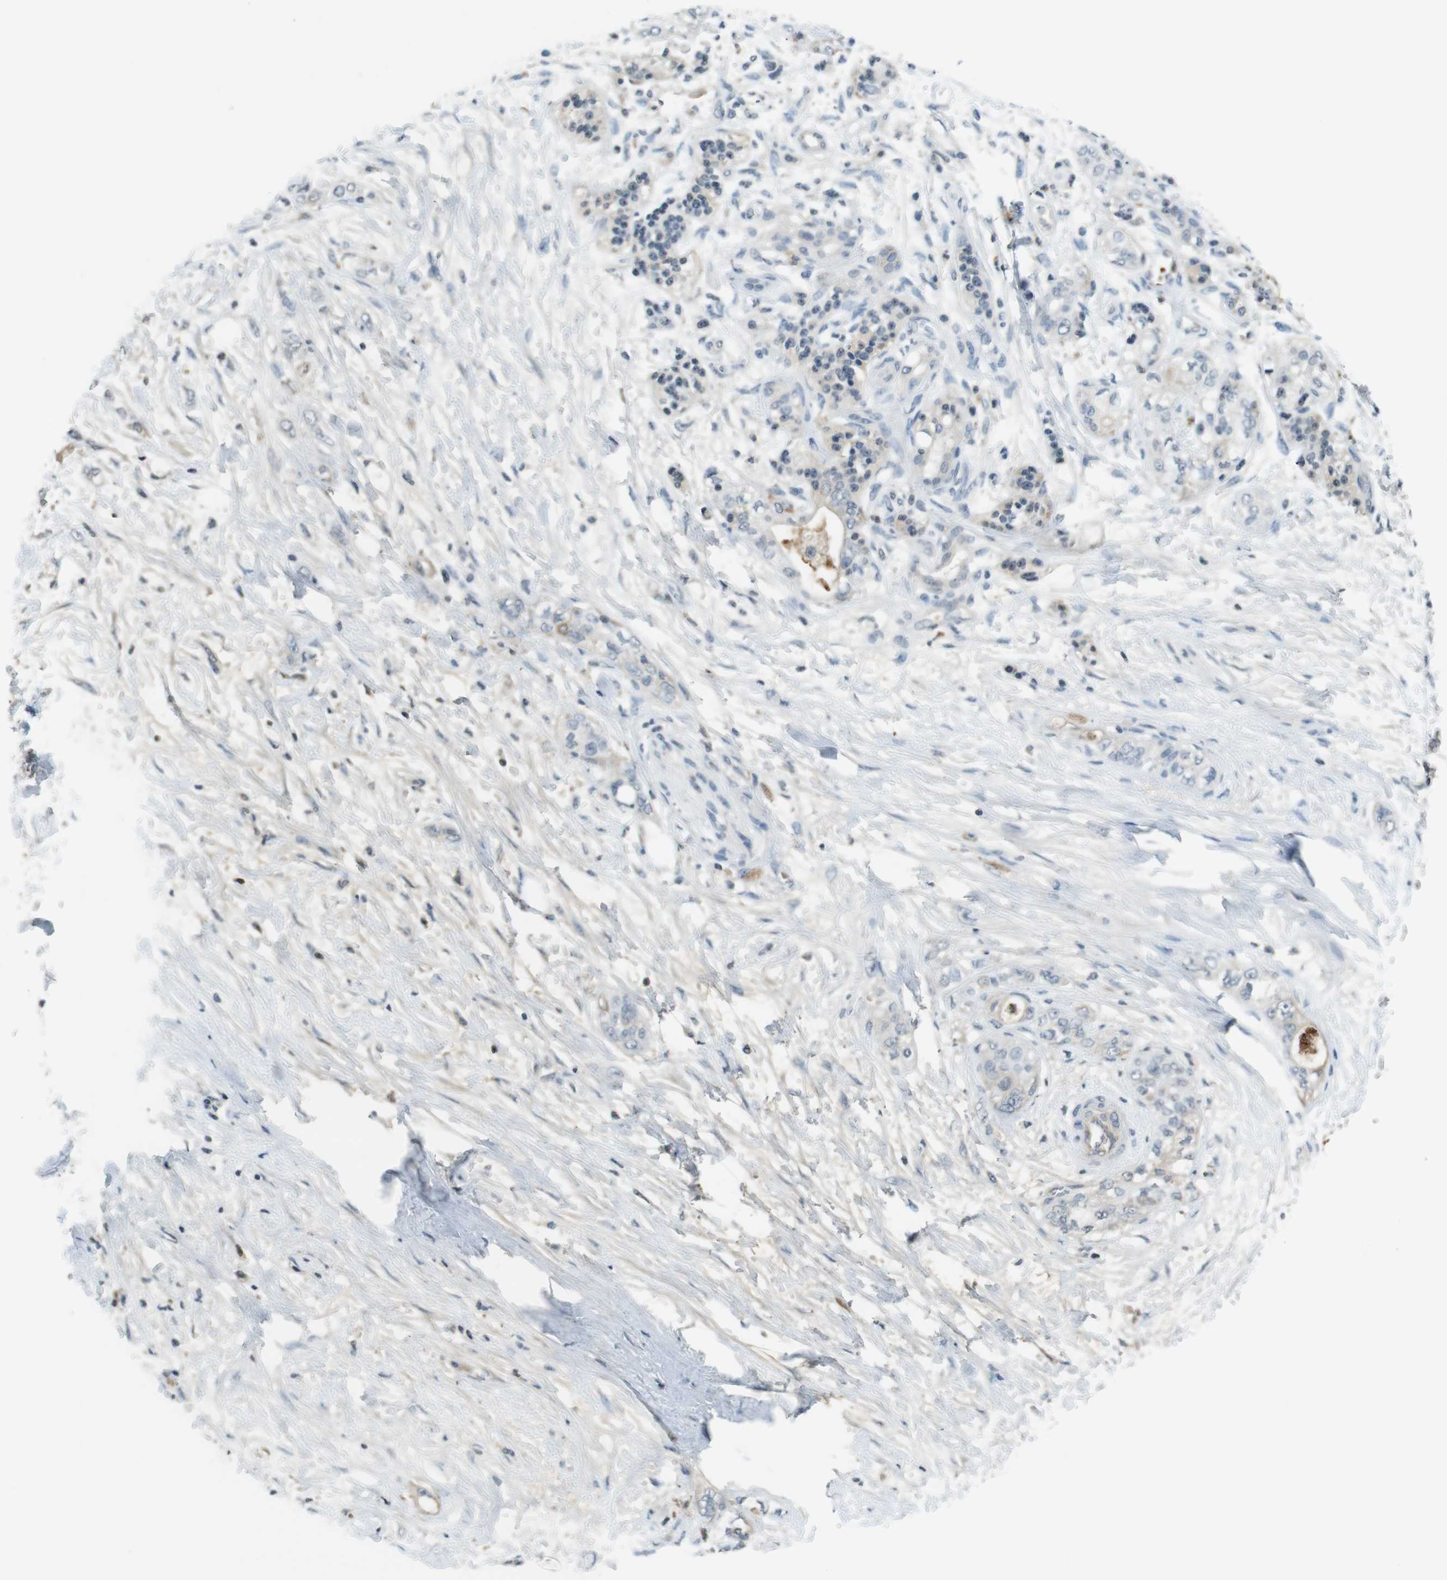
{"staining": {"intensity": "negative", "quantity": "none", "location": "none"}, "tissue": "pancreatic cancer", "cell_type": "Tumor cells", "image_type": "cancer", "snomed": [{"axis": "morphology", "description": "Adenocarcinoma, NOS"}, {"axis": "topography", "description": "Pancreas"}], "caption": "Tumor cells show no significant protein staining in pancreatic cancer.", "gene": "LTBP4", "patient": {"sex": "male", "age": 70}}